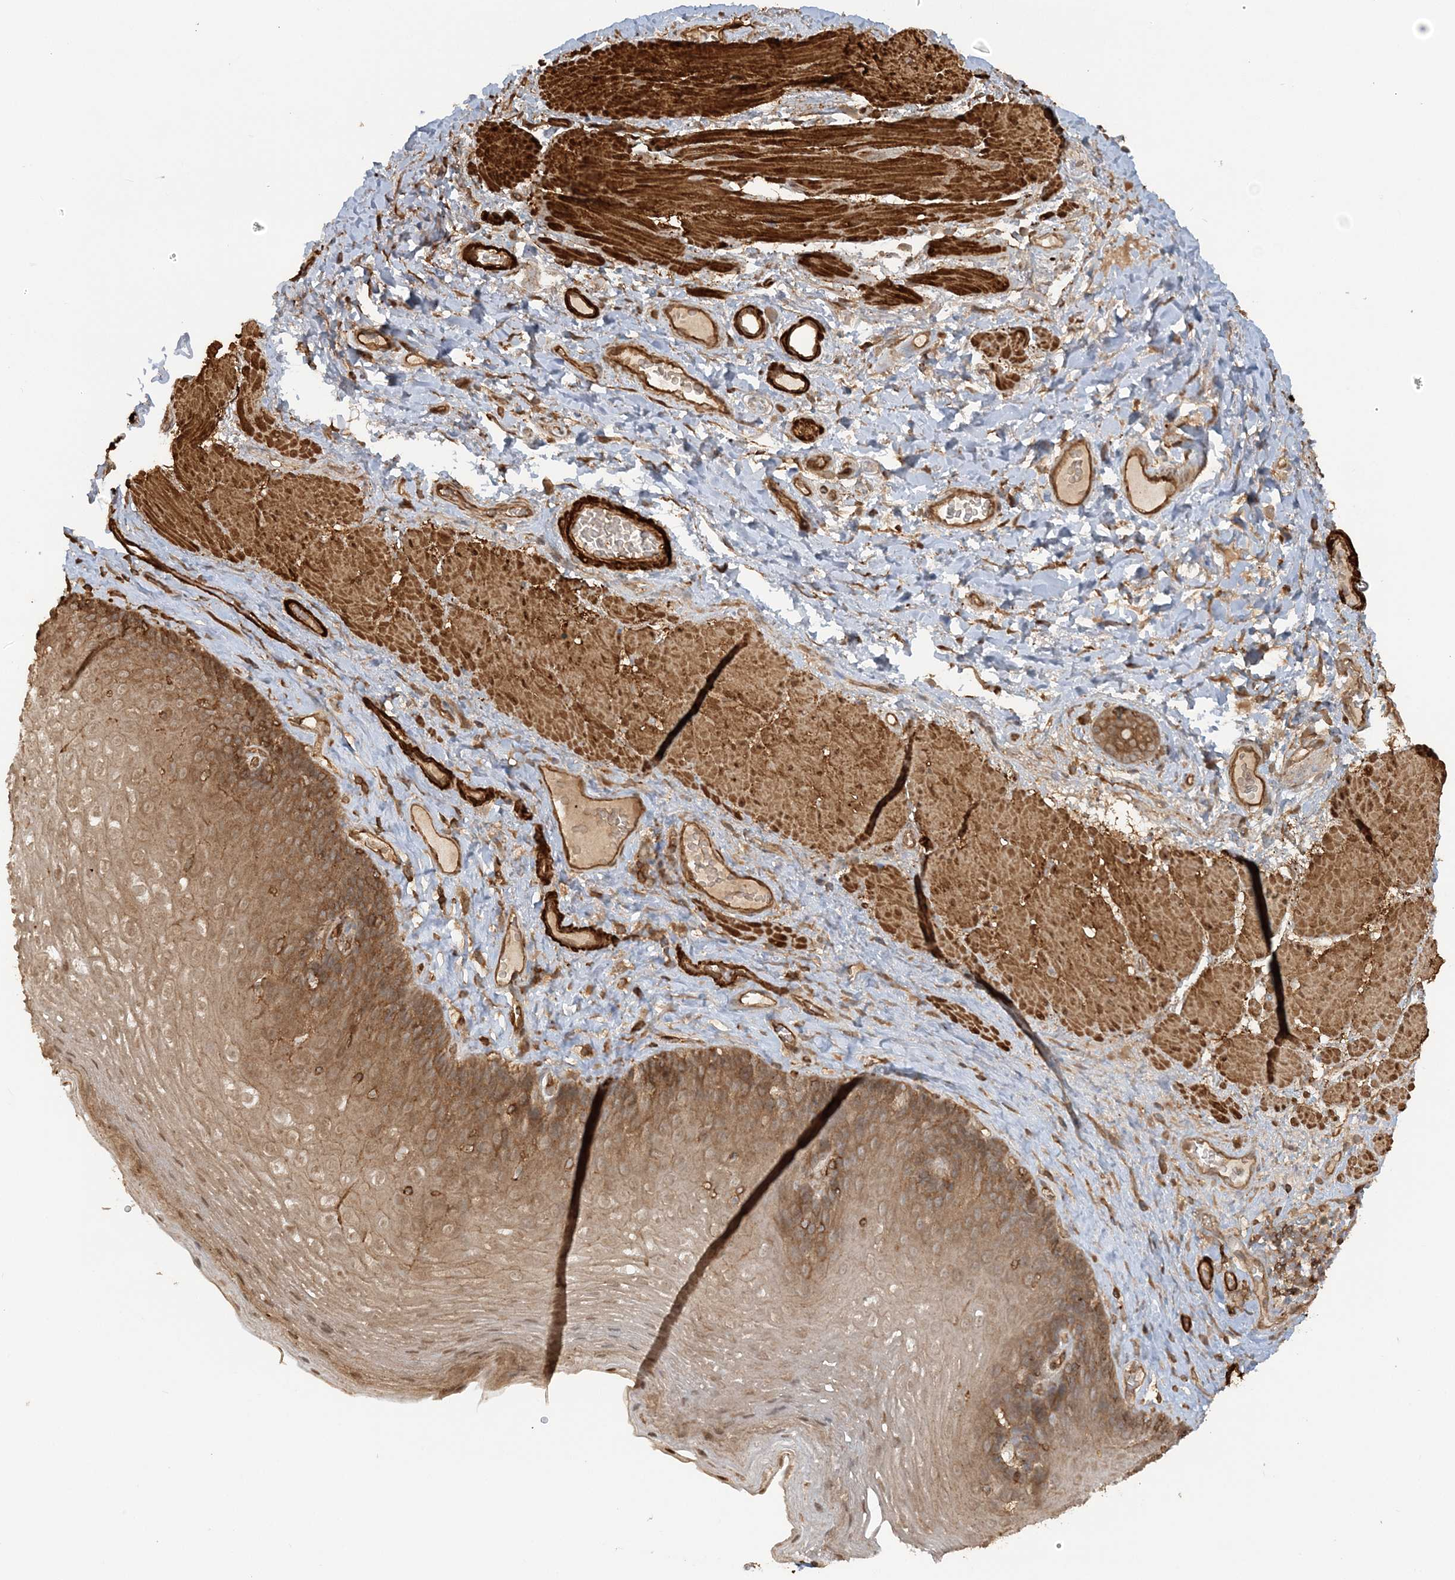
{"staining": {"intensity": "moderate", "quantity": ">75%", "location": "cytoplasmic/membranous"}, "tissue": "esophagus", "cell_type": "Squamous epithelial cells", "image_type": "normal", "snomed": [{"axis": "morphology", "description": "Normal tissue, NOS"}, {"axis": "topography", "description": "Esophagus"}], "caption": "Esophagus stained with DAB immunohistochemistry (IHC) exhibits medium levels of moderate cytoplasmic/membranous staining in approximately >75% of squamous epithelial cells. The protein of interest is shown in brown color, while the nuclei are stained blue.", "gene": "DSTN", "patient": {"sex": "female", "age": 66}}